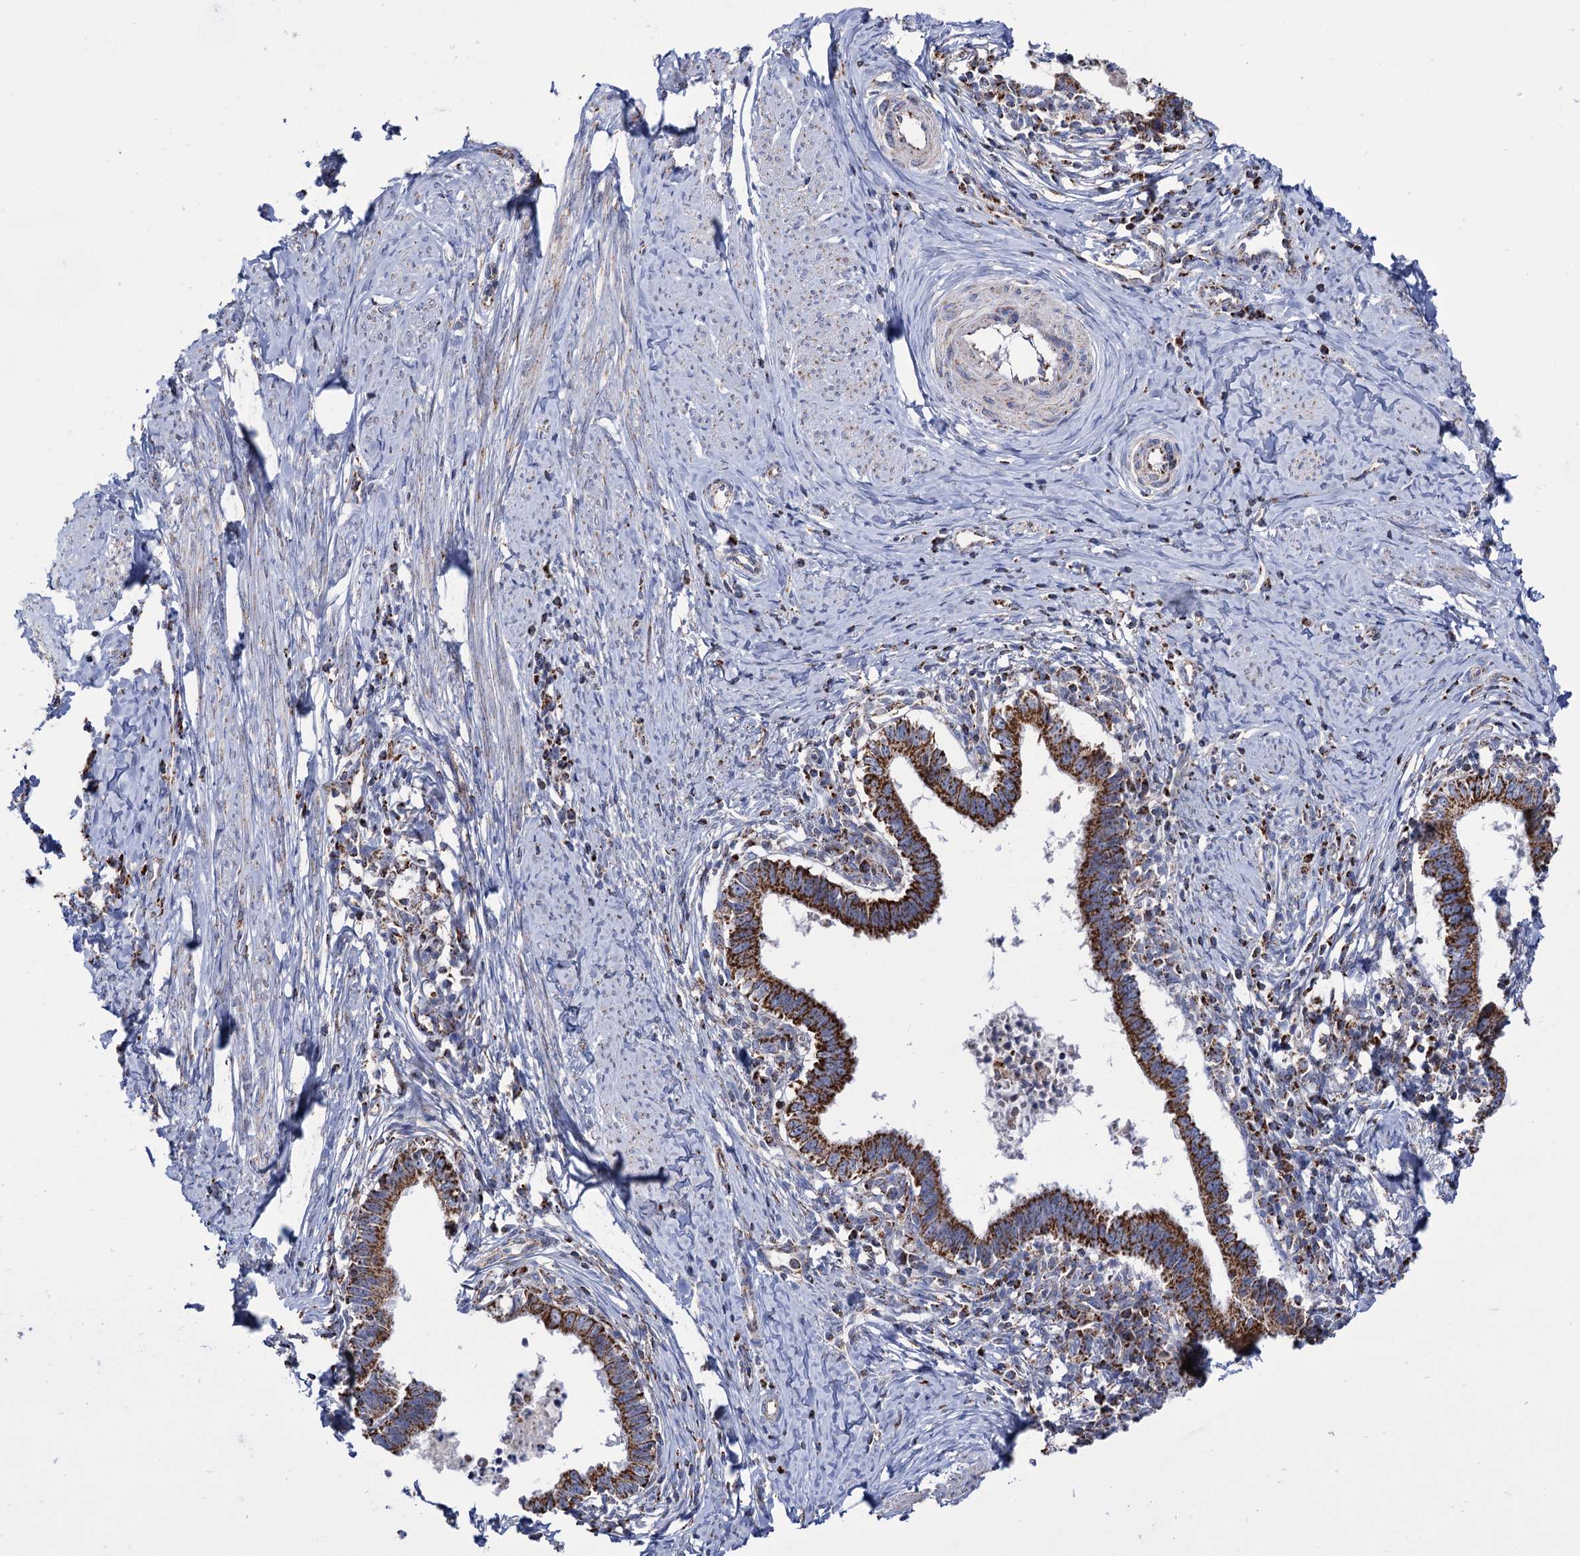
{"staining": {"intensity": "strong", "quantity": ">75%", "location": "cytoplasmic/membranous"}, "tissue": "cervical cancer", "cell_type": "Tumor cells", "image_type": "cancer", "snomed": [{"axis": "morphology", "description": "Adenocarcinoma, NOS"}, {"axis": "topography", "description": "Cervix"}], "caption": "IHC photomicrograph of human cervical cancer (adenocarcinoma) stained for a protein (brown), which demonstrates high levels of strong cytoplasmic/membranous staining in about >75% of tumor cells.", "gene": "ABHD10", "patient": {"sex": "female", "age": 36}}